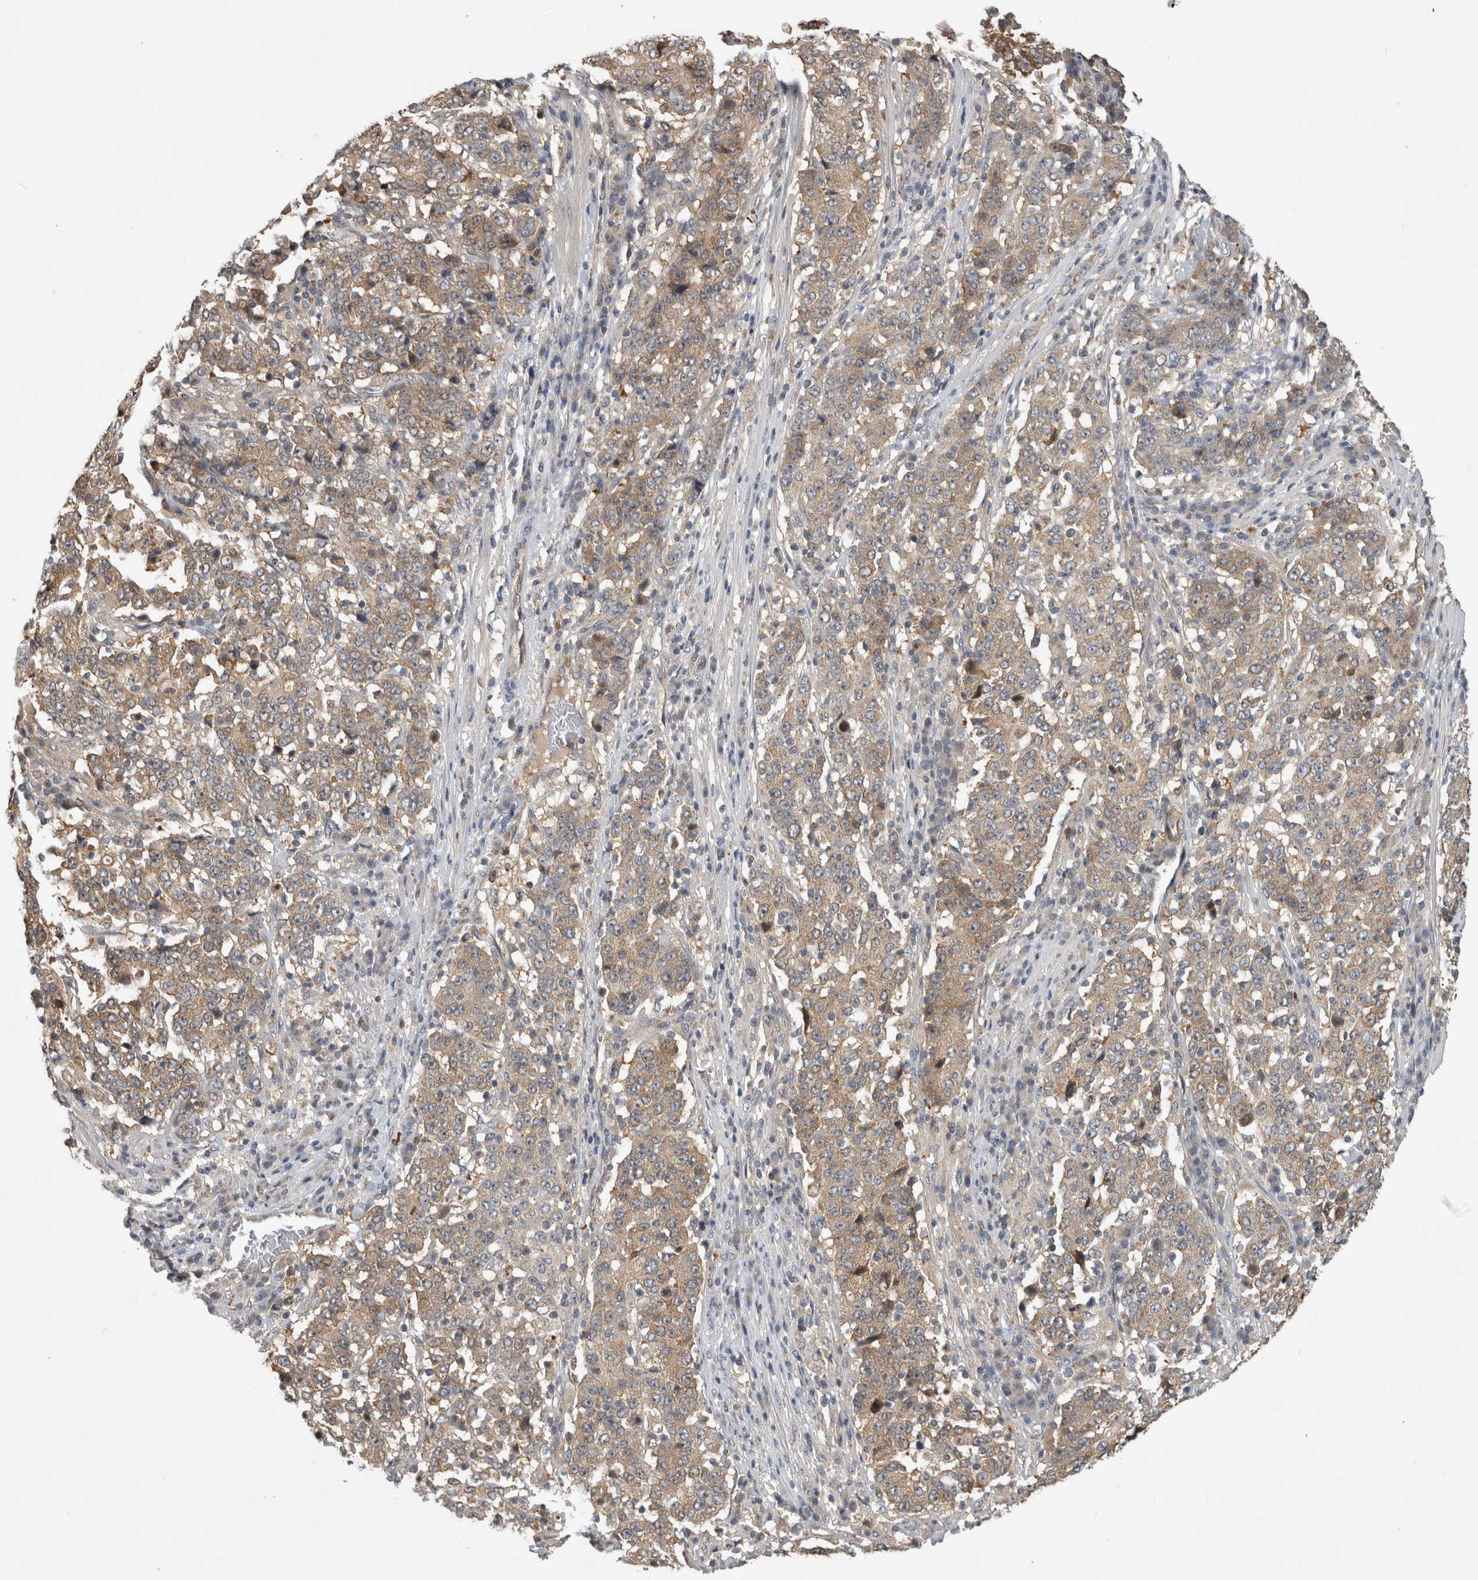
{"staining": {"intensity": "weak", "quantity": ">75%", "location": "cytoplasmic/membranous"}, "tissue": "stomach cancer", "cell_type": "Tumor cells", "image_type": "cancer", "snomed": [{"axis": "morphology", "description": "Adenocarcinoma, NOS"}, {"axis": "topography", "description": "Stomach"}], "caption": "Tumor cells reveal low levels of weak cytoplasmic/membranous expression in approximately >75% of cells in human adenocarcinoma (stomach).", "gene": "TRMT61B", "patient": {"sex": "male", "age": 59}}